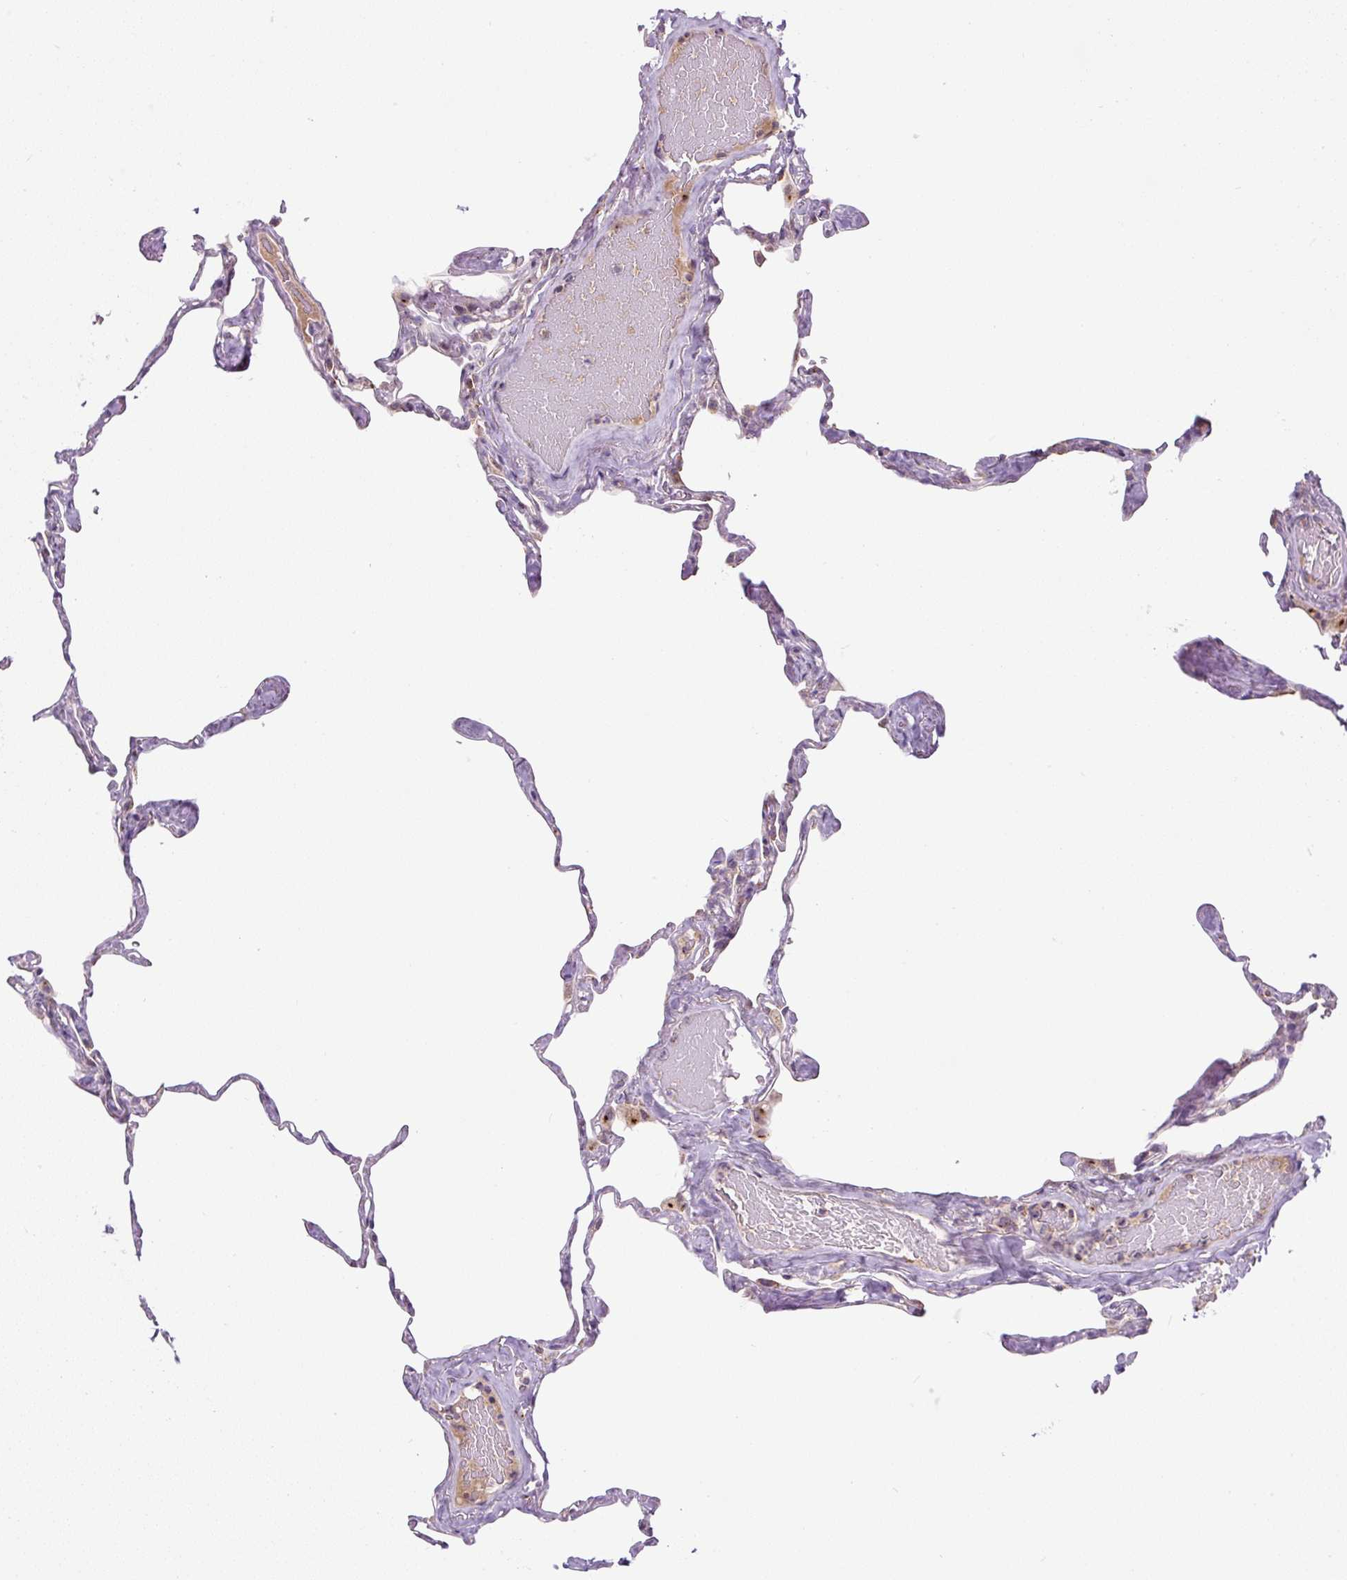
{"staining": {"intensity": "moderate", "quantity": "<25%", "location": "cytoplasmic/membranous"}, "tissue": "lung", "cell_type": "Alveolar cells", "image_type": "normal", "snomed": [{"axis": "morphology", "description": "Normal tissue, NOS"}, {"axis": "topography", "description": "Lung"}], "caption": "Immunohistochemistry (IHC) micrograph of benign lung stained for a protein (brown), which displays low levels of moderate cytoplasmic/membranous expression in approximately <25% of alveolar cells.", "gene": "PCM1", "patient": {"sex": "male", "age": 65}}